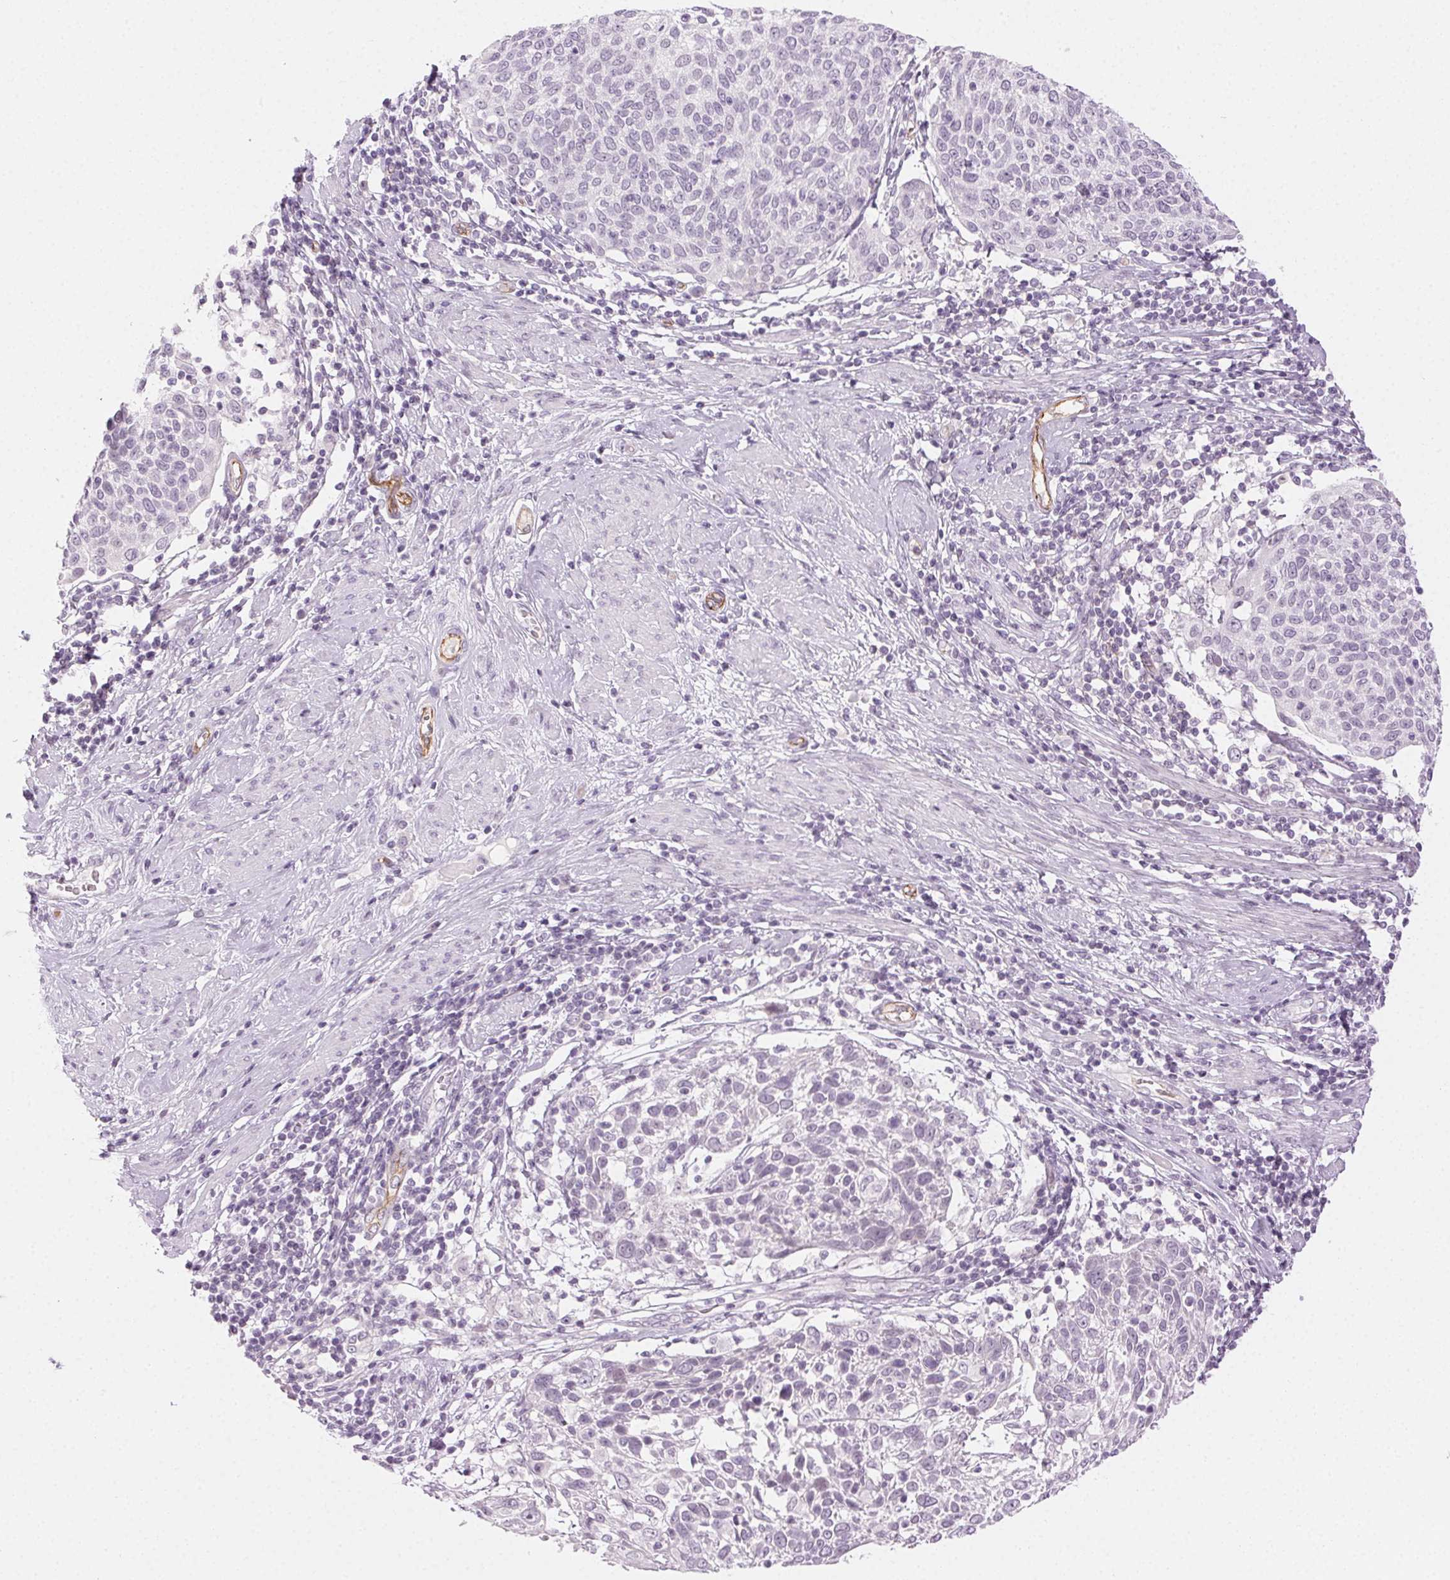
{"staining": {"intensity": "negative", "quantity": "none", "location": "none"}, "tissue": "cervical cancer", "cell_type": "Tumor cells", "image_type": "cancer", "snomed": [{"axis": "morphology", "description": "Squamous cell carcinoma, NOS"}, {"axis": "topography", "description": "Cervix"}], "caption": "This is a photomicrograph of immunohistochemistry staining of cervical cancer (squamous cell carcinoma), which shows no expression in tumor cells.", "gene": "AIF1L", "patient": {"sex": "female", "age": 61}}